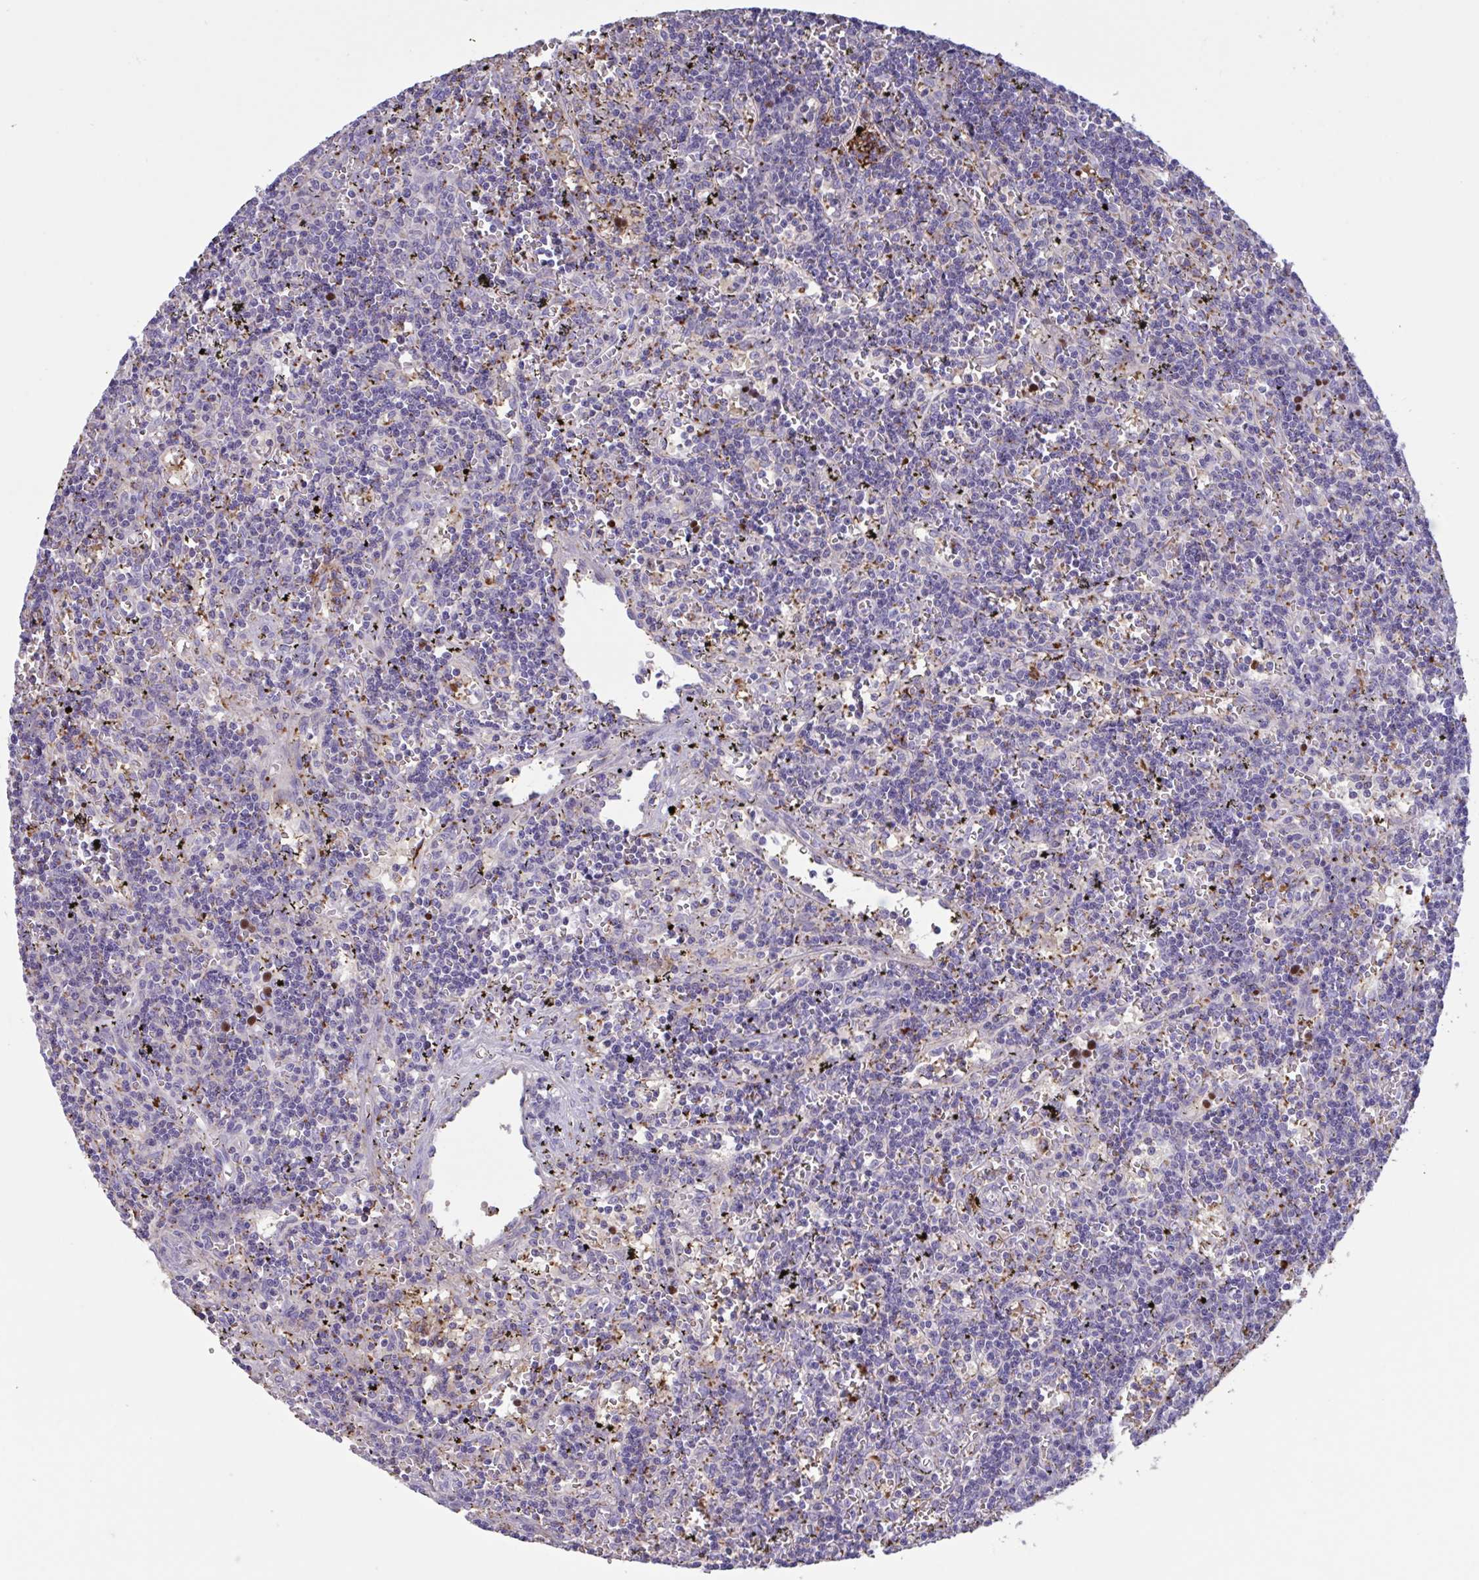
{"staining": {"intensity": "negative", "quantity": "none", "location": "none"}, "tissue": "lymphoma", "cell_type": "Tumor cells", "image_type": "cancer", "snomed": [{"axis": "morphology", "description": "Malignant lymphoma, non-Hodgkin's type, Low grade"}, {"axis": "topography", "description": "Spleen"}], "caption": "This micrograph is of low-grade malignant lymphoma, non-Hodgkin's type stained with immunohistochemistry (IHC) to label a protein in brown with the nuclei are counter-stained blue. There is no expression in tumor cells.", "gene": "IL1R1", "patient": {"sex": "male", "age": 60}}